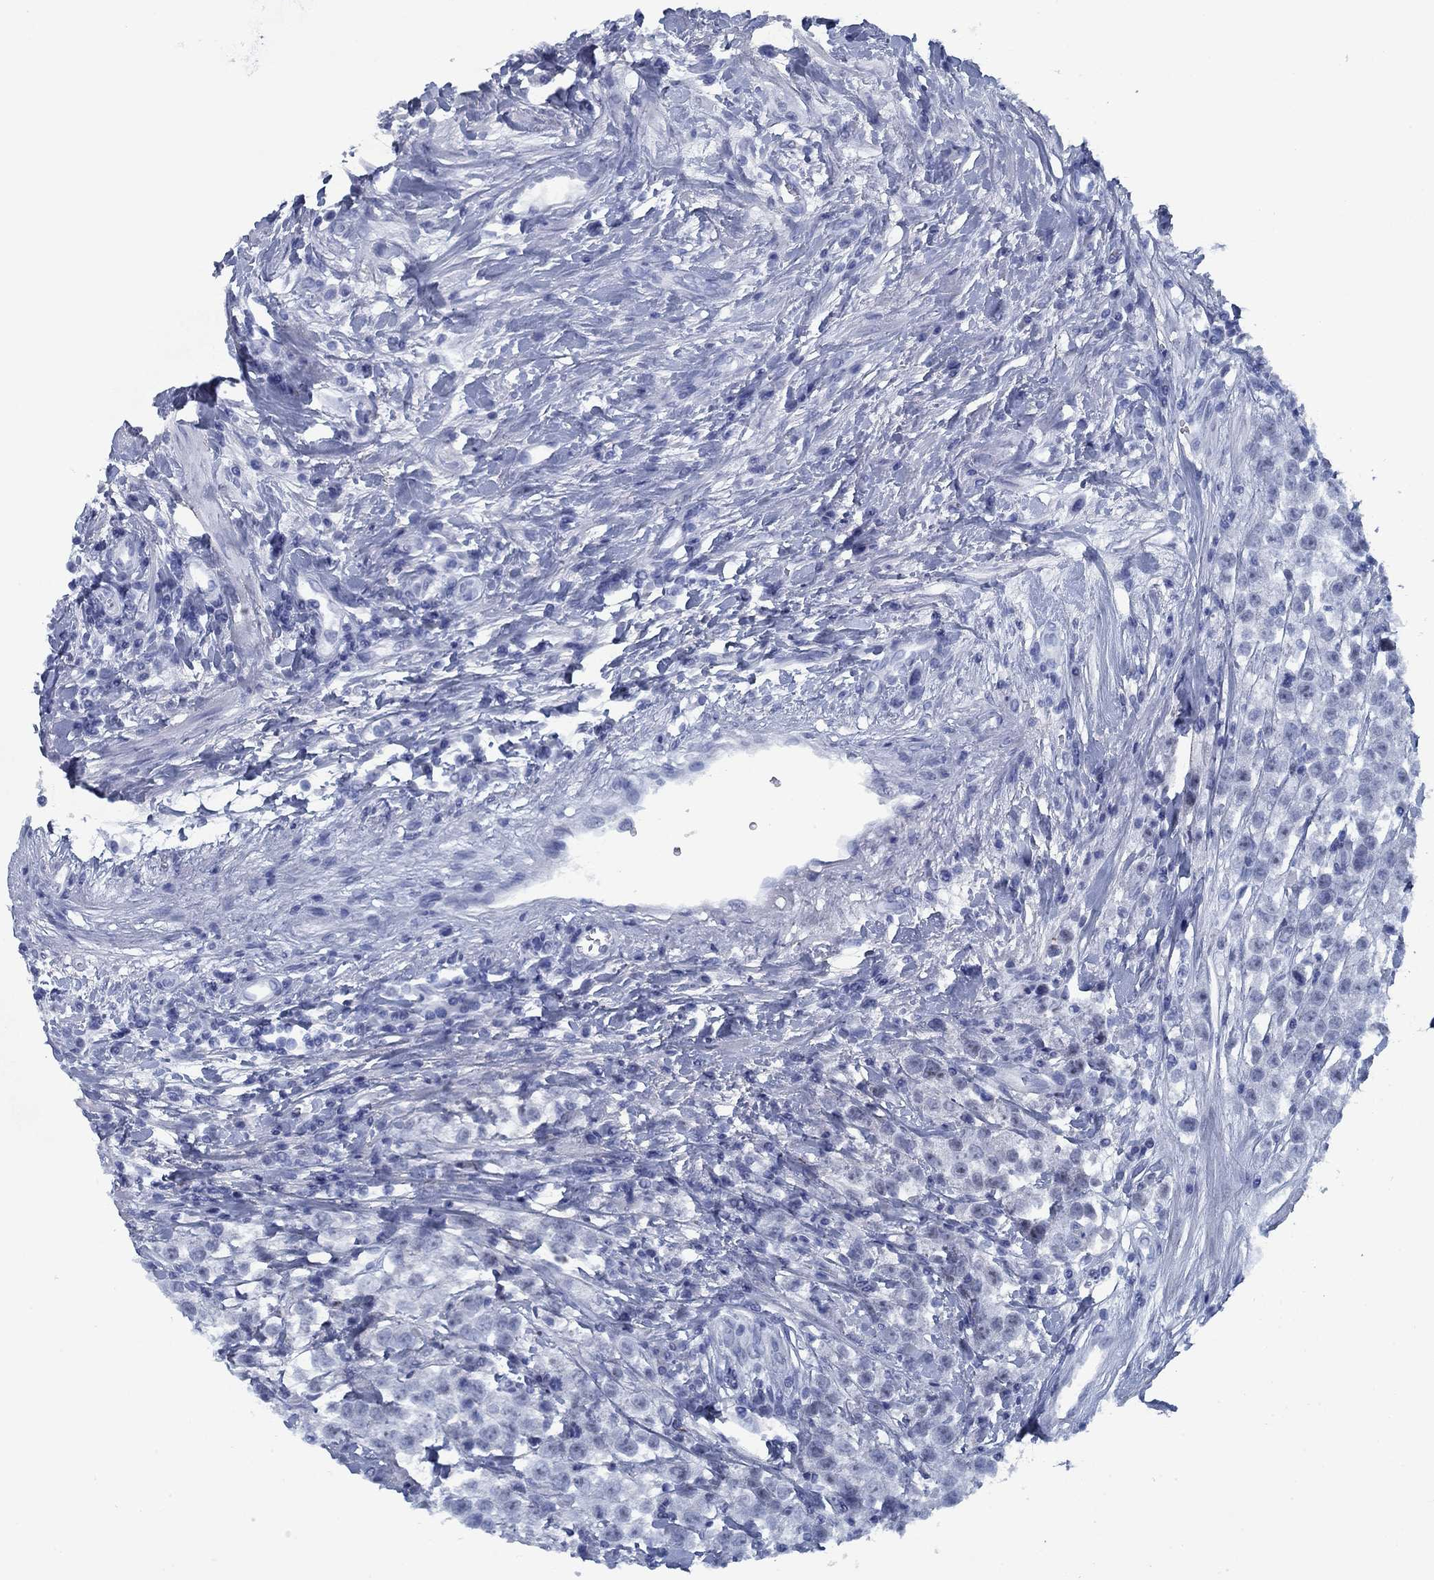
{"staining": {"intensity": "negative", "quantity": "none", "location": "none"}, "tissue": "testis cancer", "cell_type": "Tumor cells", "image_type": "cancer", "snomed": [{"axis": "morphology", "description": "Seminoma, NOS"}, {"axis": "topography", "description": "Testis"}], "caption": "An image of human testis cancer is negative for staining in tumor cells.", "gene": "PNMA8A", "patient": {"sex": "male", "age": 59}}